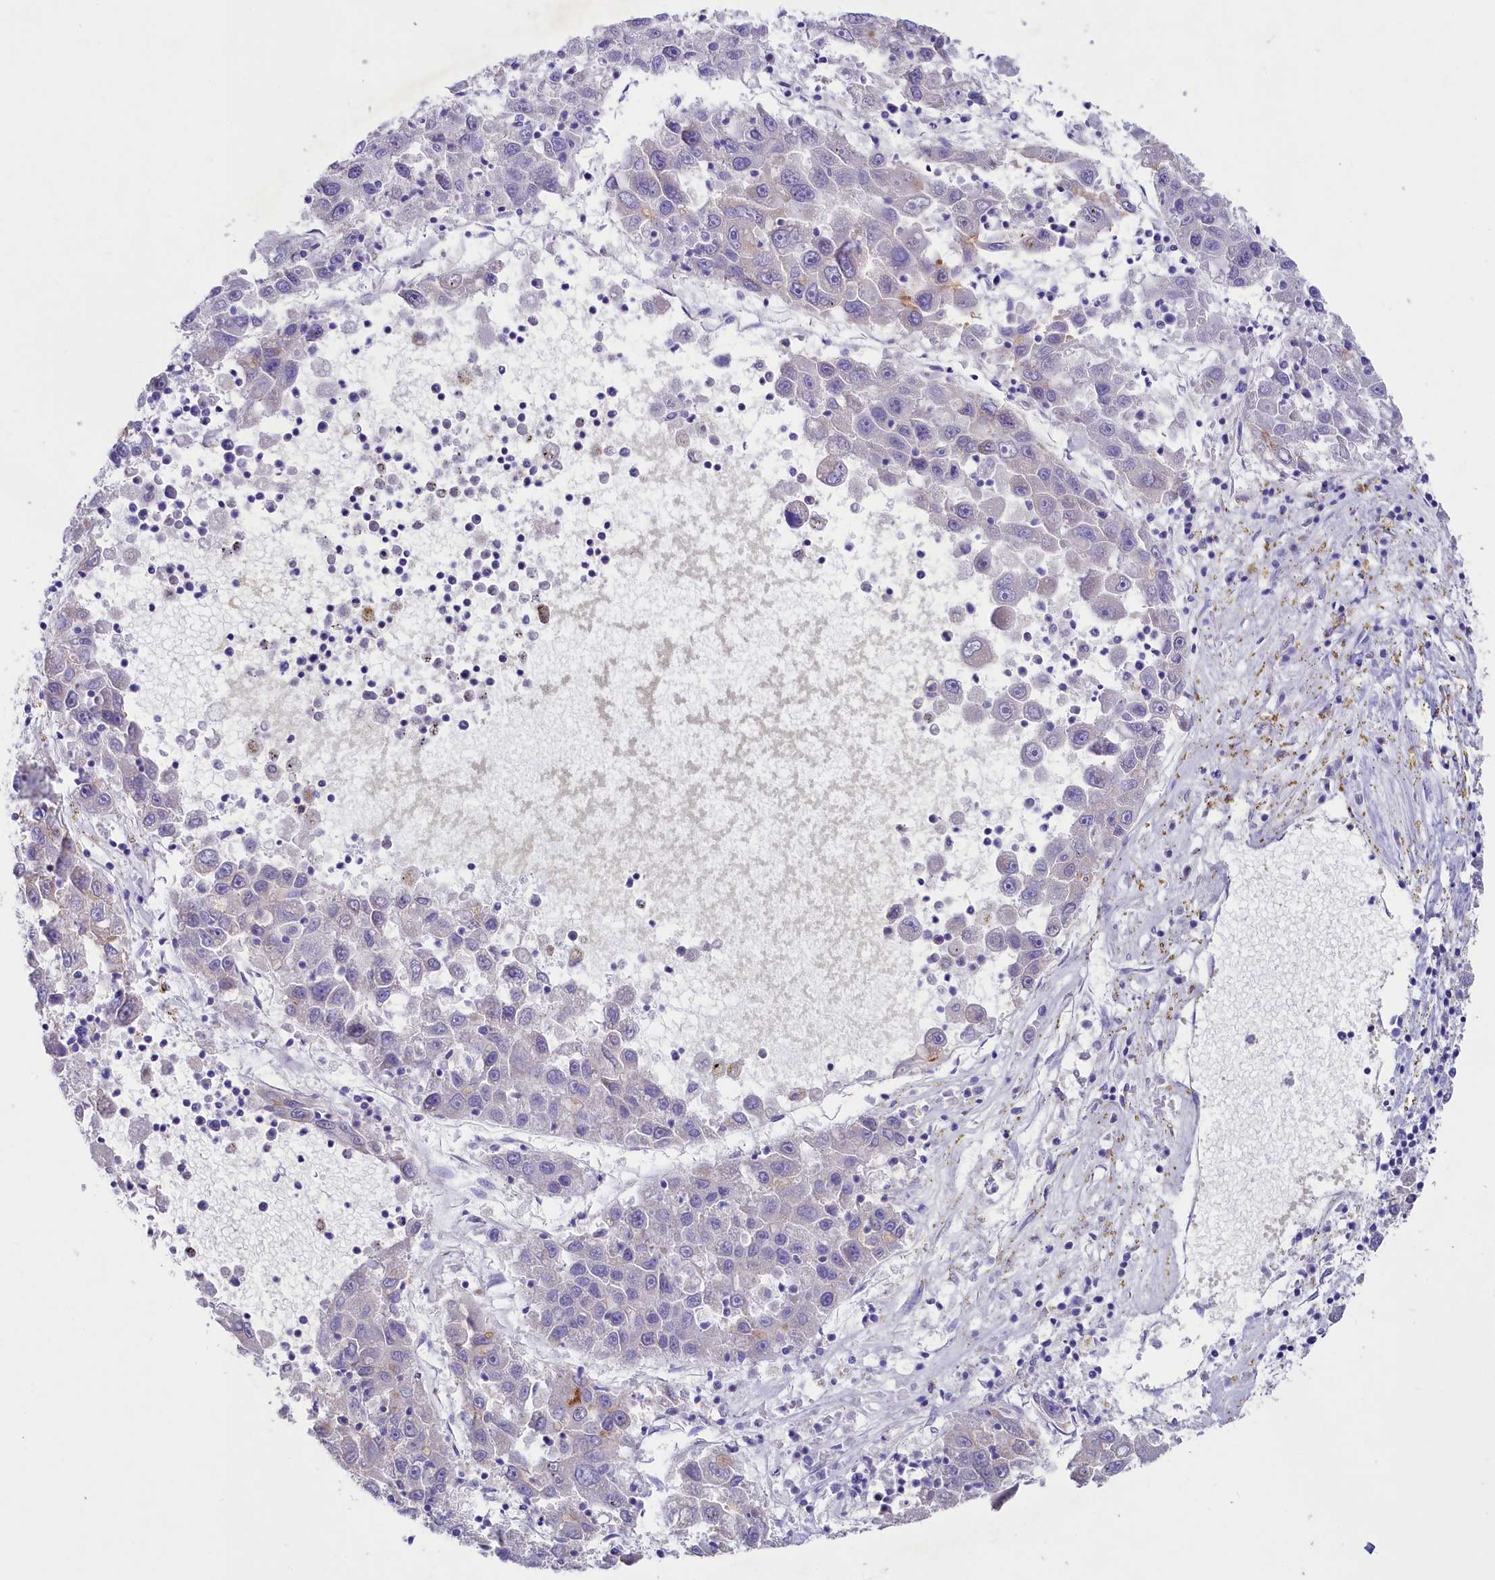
{"staining": {"intensity": "negative", "quantity": "none", "location": "none"}, "tissue": "liver cancer", "cell_type": "Tumor cells", "image_type": "cancer", "snomed": [{"axis": "morphology", "description": "Carcinoma, Hepatocellular, NOS"}, {"axis": "topography", "description": "Liver"}], "caption": "This is an immunohistochemistry (IHC) histopathology image of human hepatocellular carcinoma (liver). There is no staining in tumor cells.", "gene": "VPS26B", "patient": {"sex": "male", "age": 49}}